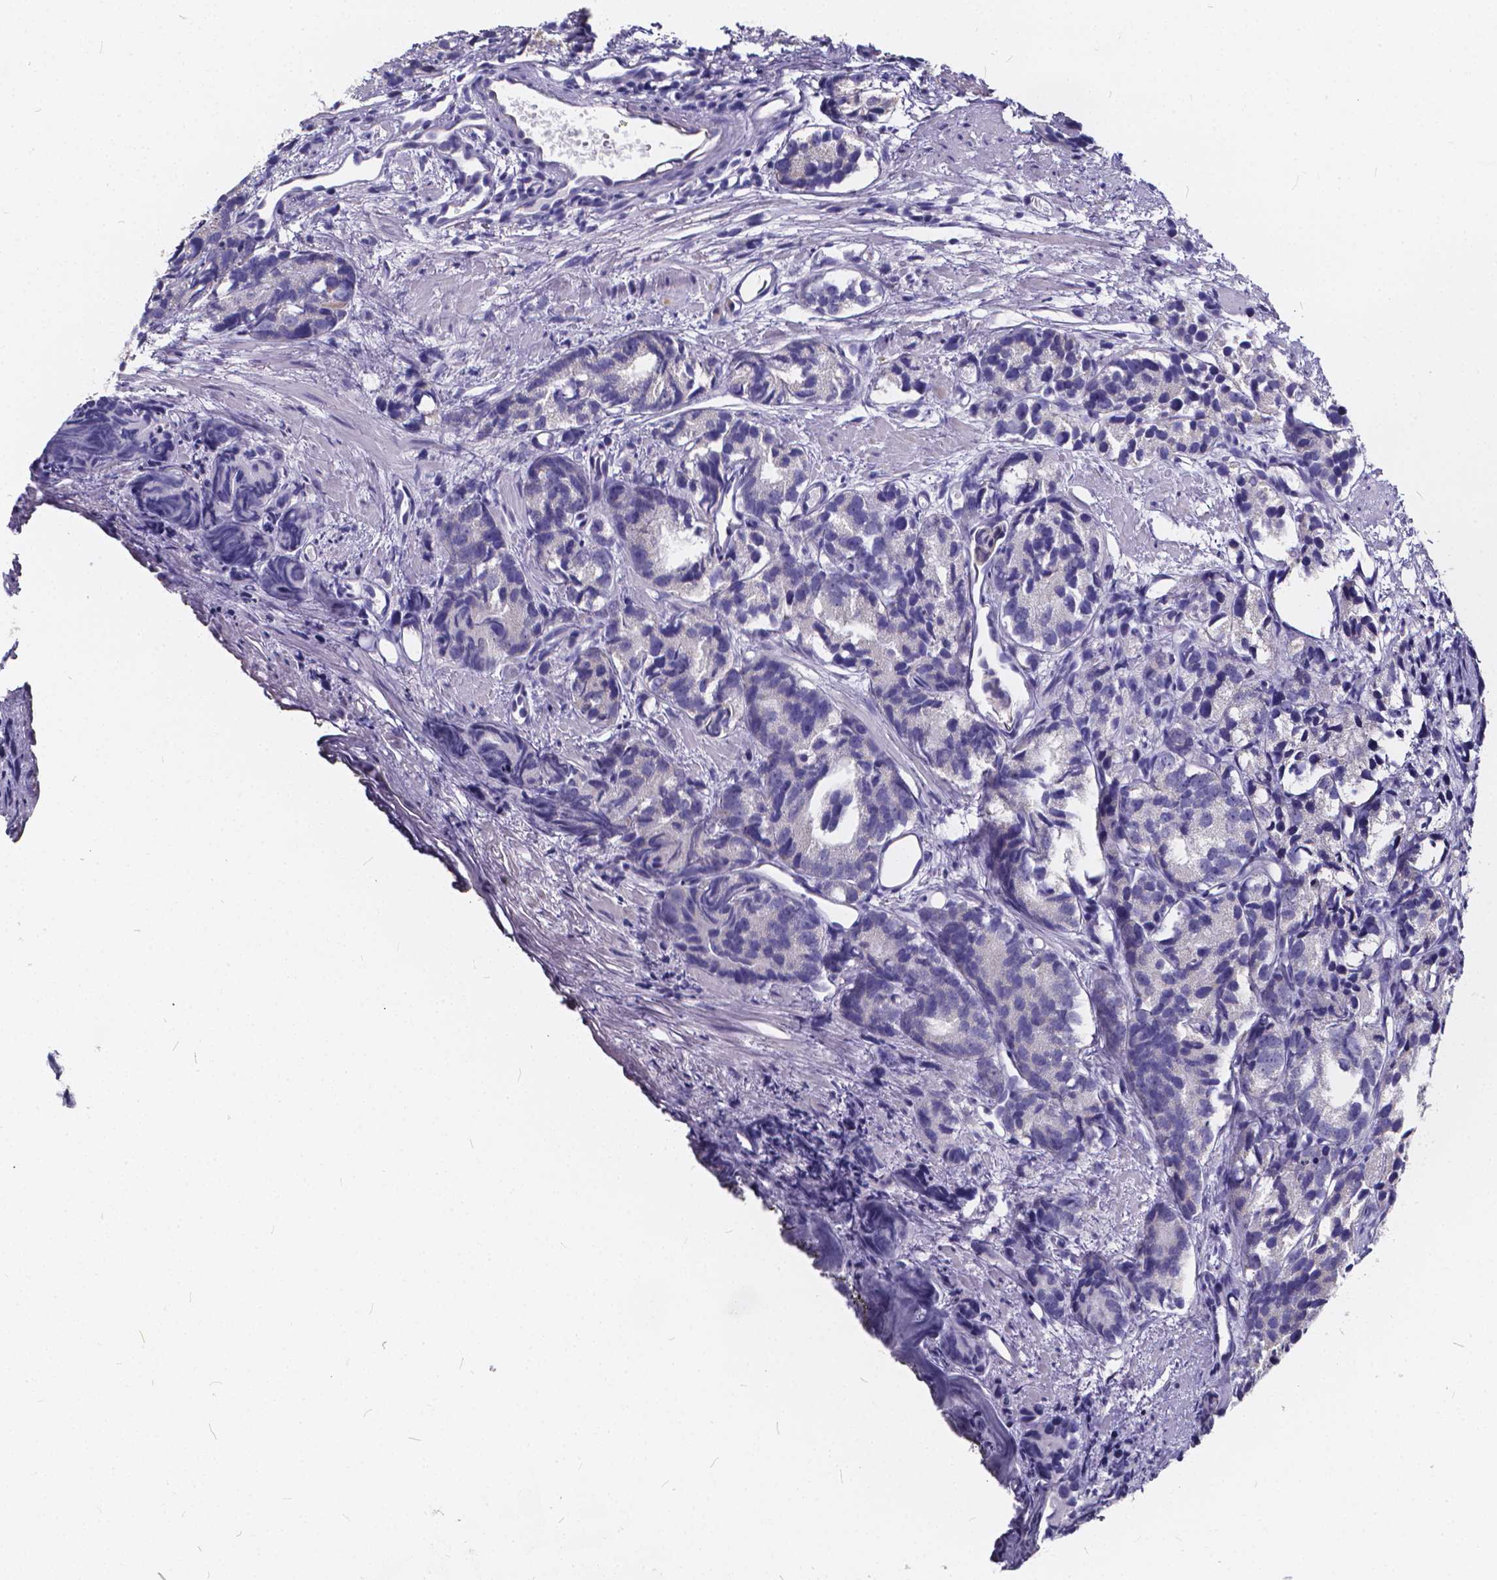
{"staining": {"intensity": "negative", "quantity": "none", "location": "none"}, "tissue": "prostate cancer", "cell_type": "Tumor cells", "image_type": "cancer", "snomed": [{"axis": "morphology", "description": "Adenocarcinoma, High grade"}, {"axis": "topography", "description": "Prostate"}], "caption": "High power microscopy histopathology image of an IHC image of adenocarcinoma (high-grade) (prostate), revealing no significant expression in tumor cells.", "gene": "SPEF2", "patient": {"sex": "male", "age": 77}}